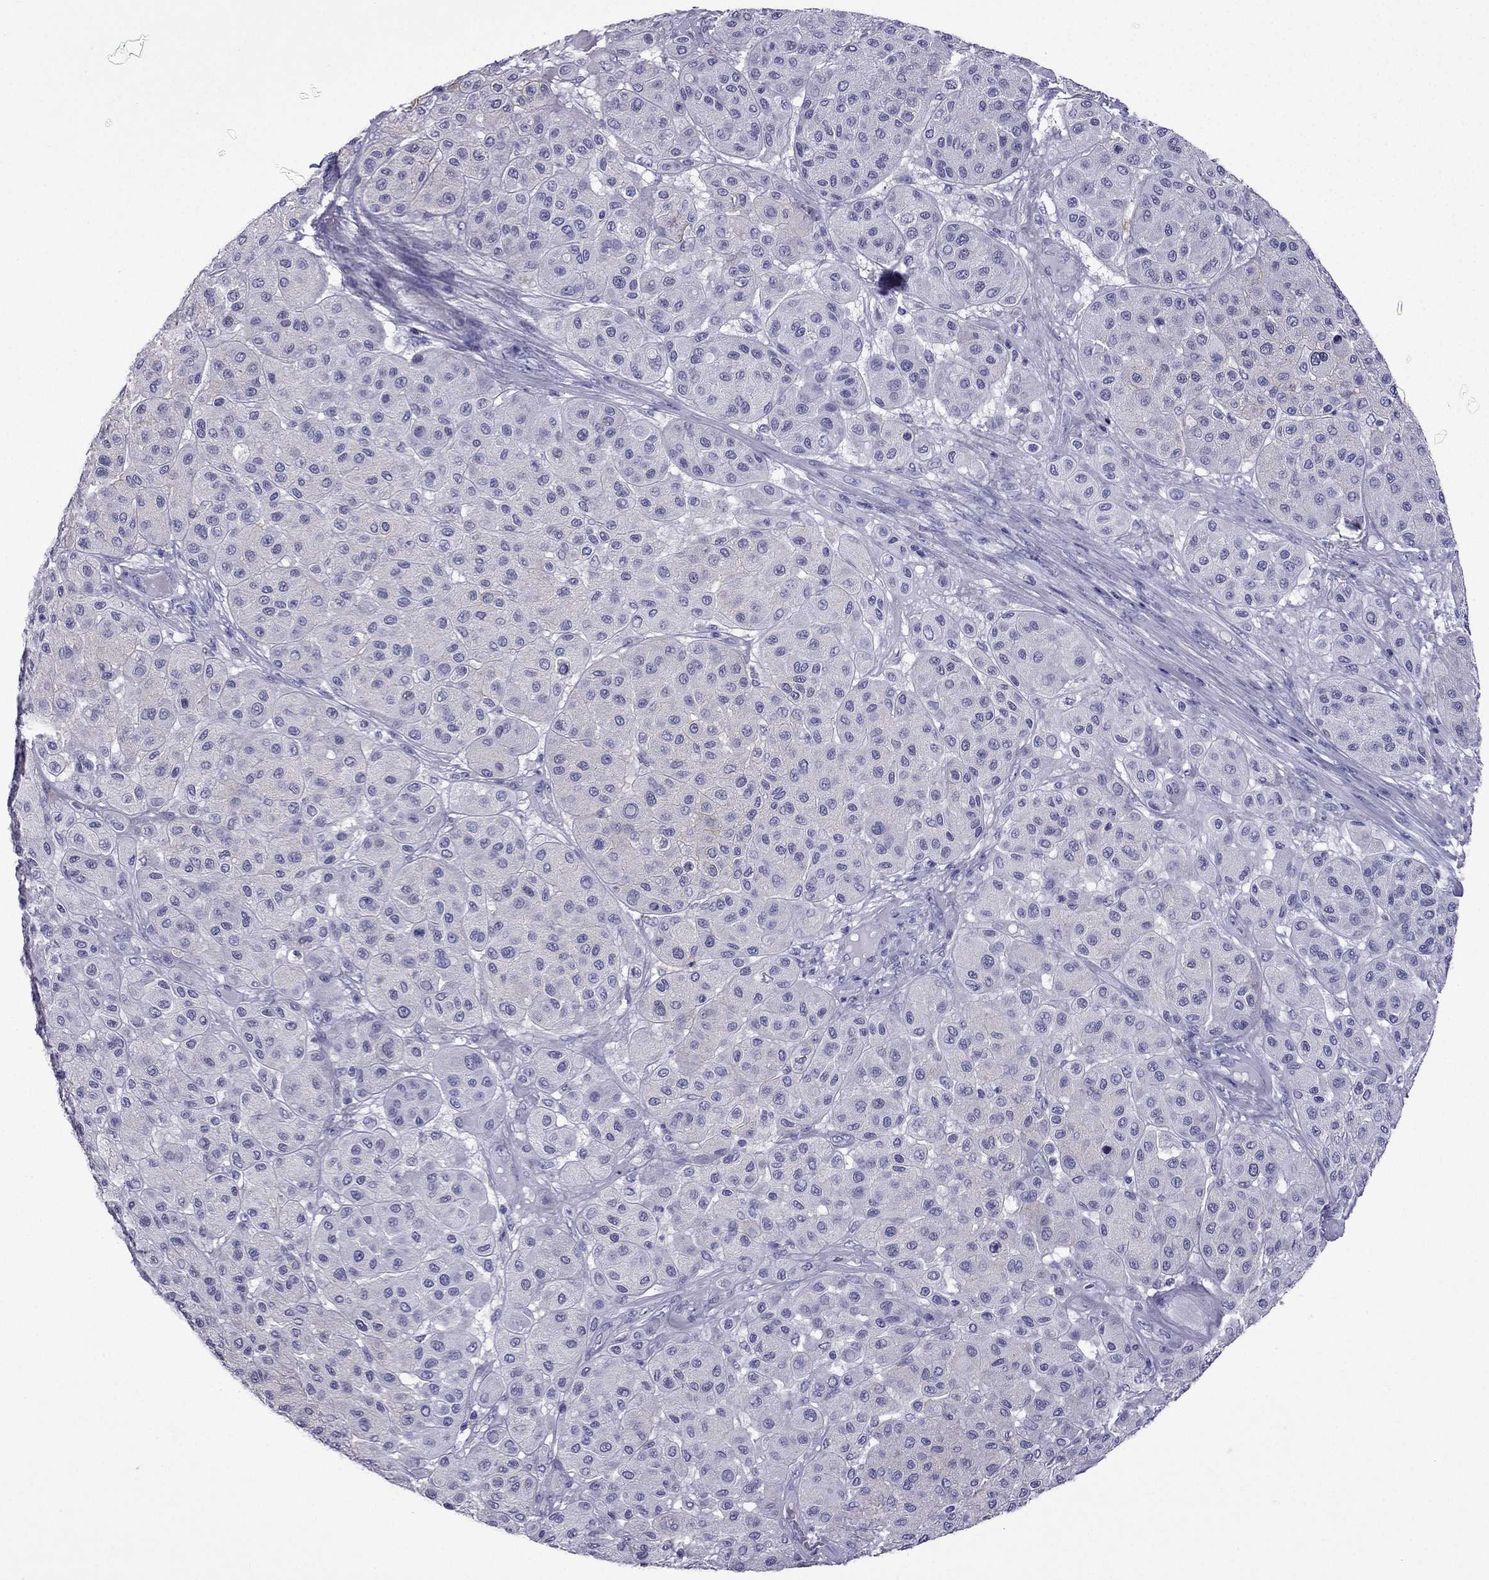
{"staining": {"intensity": "negative", "quantity": "none", "location": "none"}, "tissue": "melanoma", "cell_type": "Tumor cells", "image_type": "cancer", "snomed": [{"axis": "morphology", "description": "Malignant melanoma, Metastatic site"}, {"axis": "topography", "description": "Smooth muscle"}], "caption": "An IHC micrograph of melanoma is shown. There is no staining in tumor cells of melanoma. (Brightfield microscopy of DAB (3,3'-diaminobenzidine) immunohistochemistry (IHC) at high magnification).", "gene": "GJA8", "patient": {"sex": "male", "age": 41}}